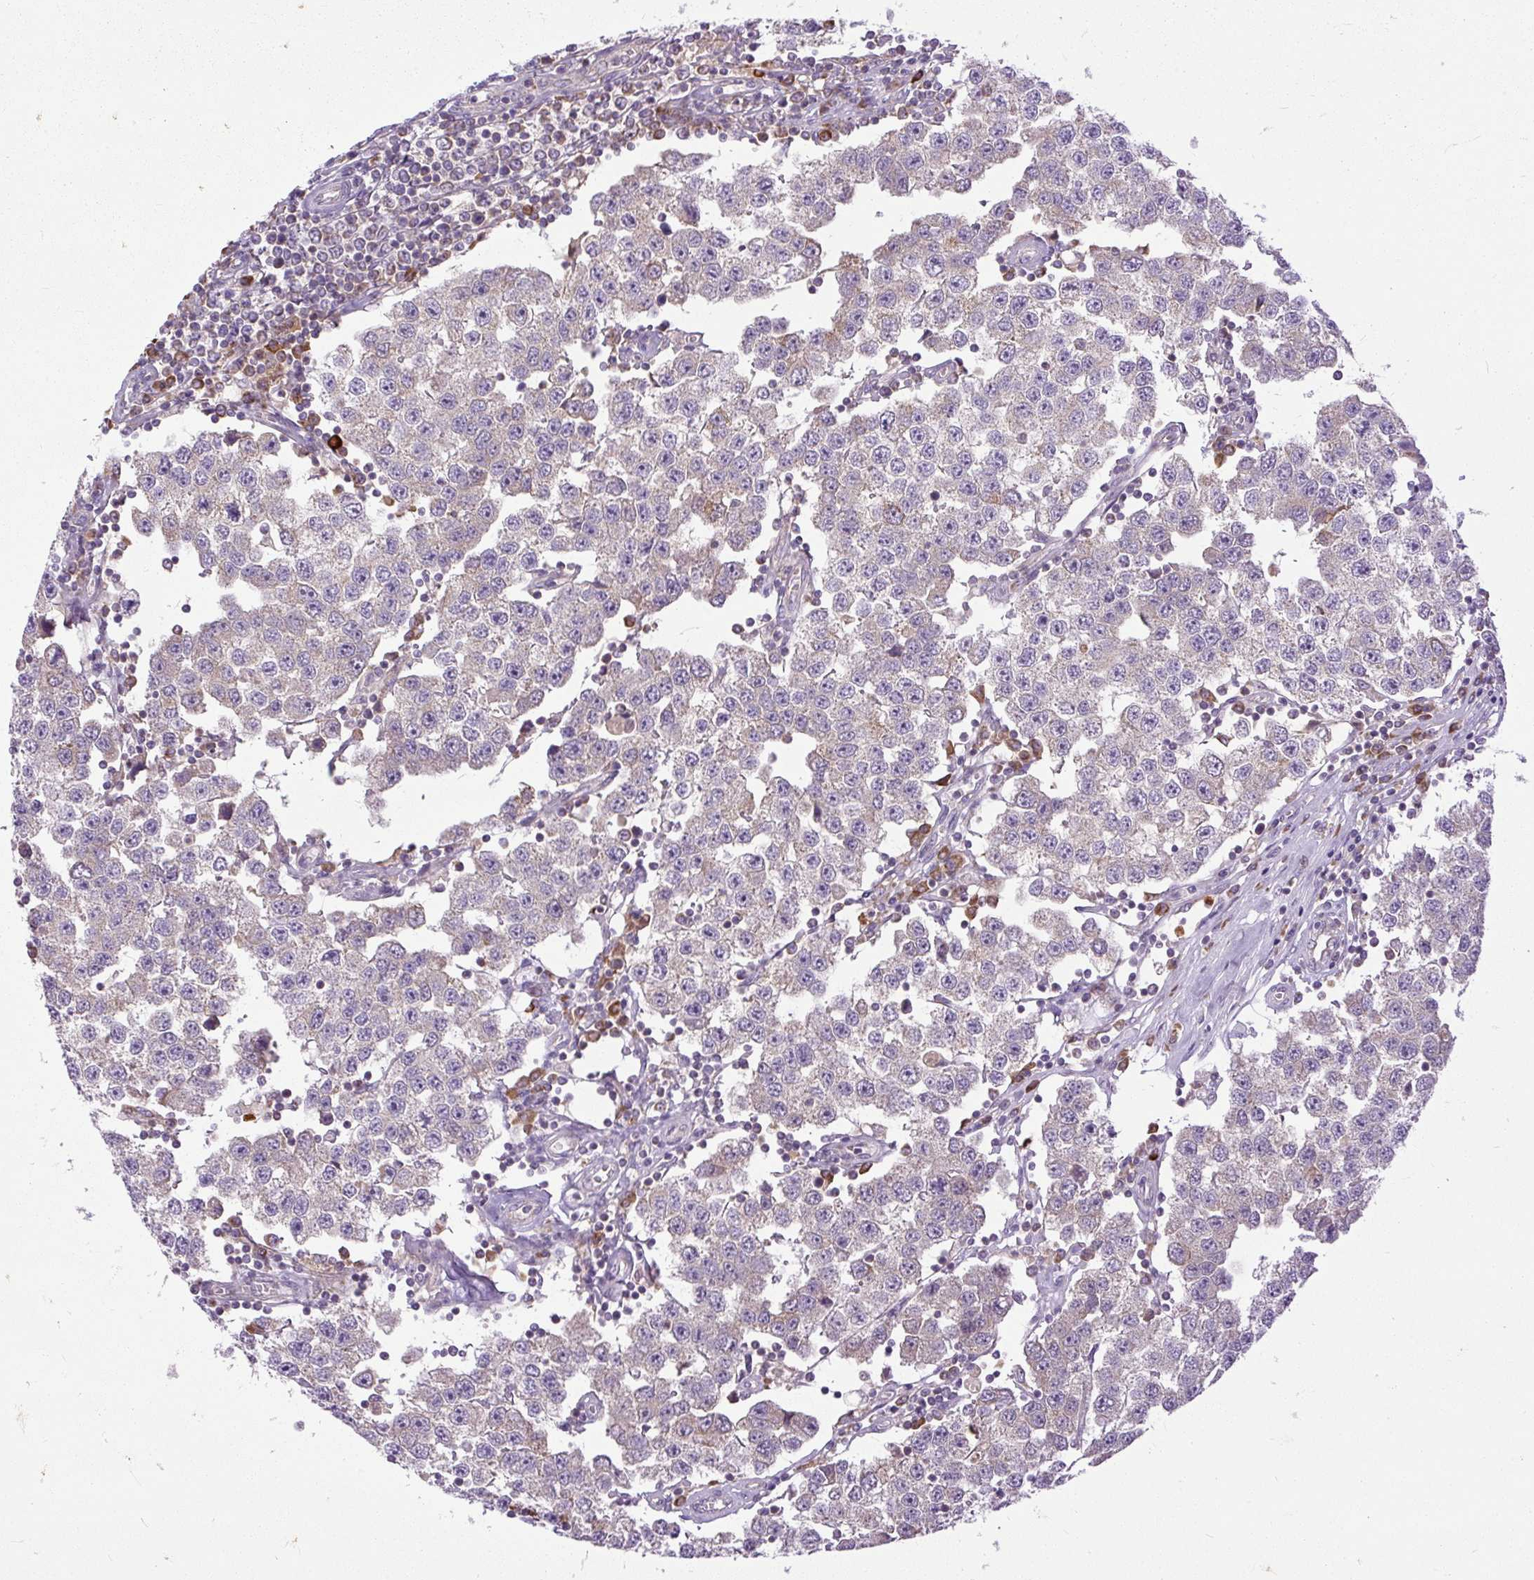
{"staining": {"intensity": "negative", "quantity": "none", "location": "none"}, "tissue": "testis cancer", "cell_type": "Tumor cells", "image_type": "cancer", "snomed": [{"axis": "morphology", "description": "Seminoma, NOS"}, {"axis": "topography", "description": "Testis"}], "caption": "An image of human testis cancer (seminoma) is negative for staining in tumor cells.", "gene": "TM2D3", "patient": {"sex": "male", "age": 34}}